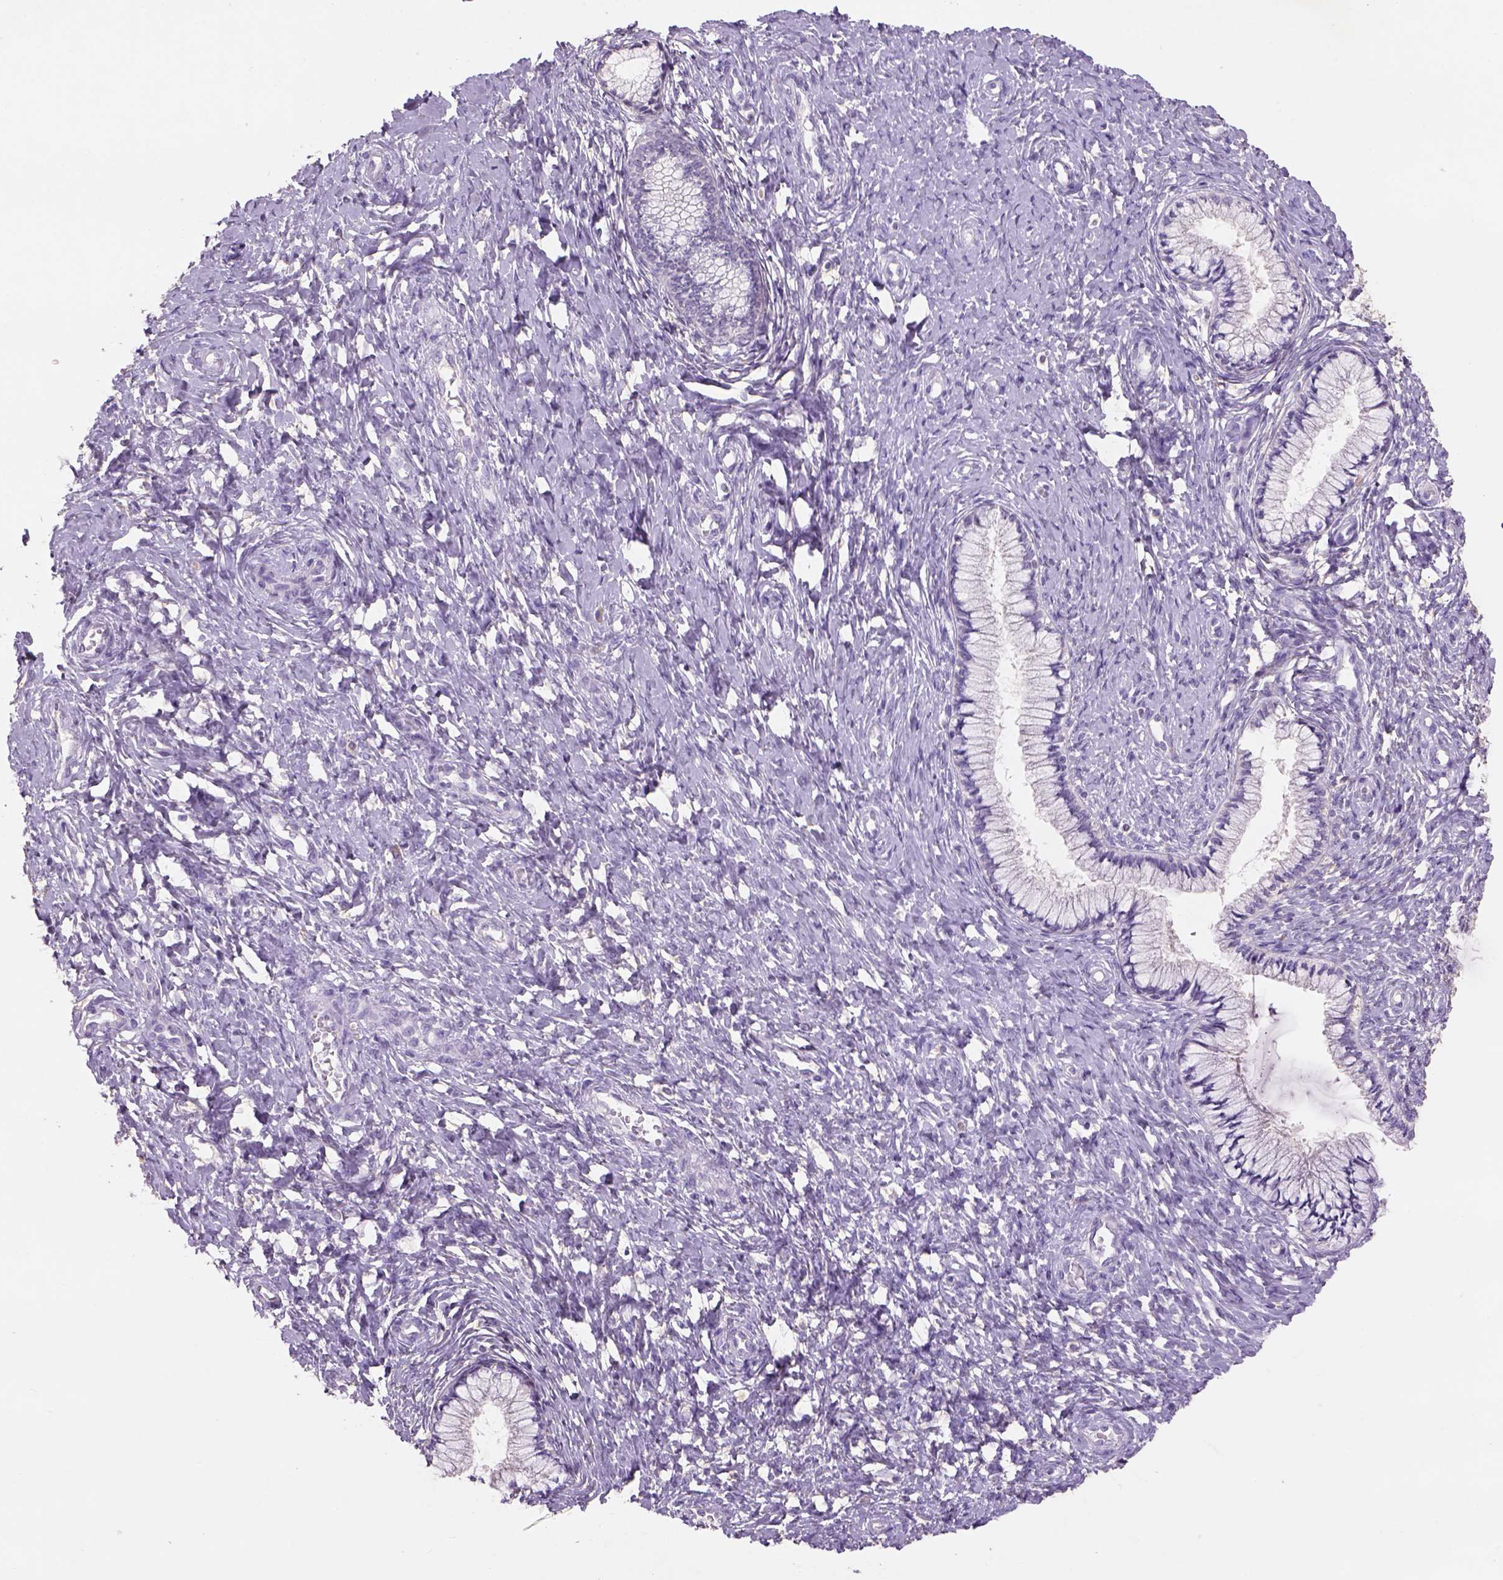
{"staining": {"intensity": "negative", "quantity": "none", "location": "none"}, "tissue": "cervix", "cell_type": "Glandular cells", "image_type": "normal", "snomed": [{"axis": "morphology", "description": "Normal tissue, NOS"}, {"axis": "topography", "description": "Cervix"}], "caption": "IHC of unremarkable cervix displays no staining in glandular cells.", "gene": "NAALAD2", "patient": {"sex": "female", "age": 37}}